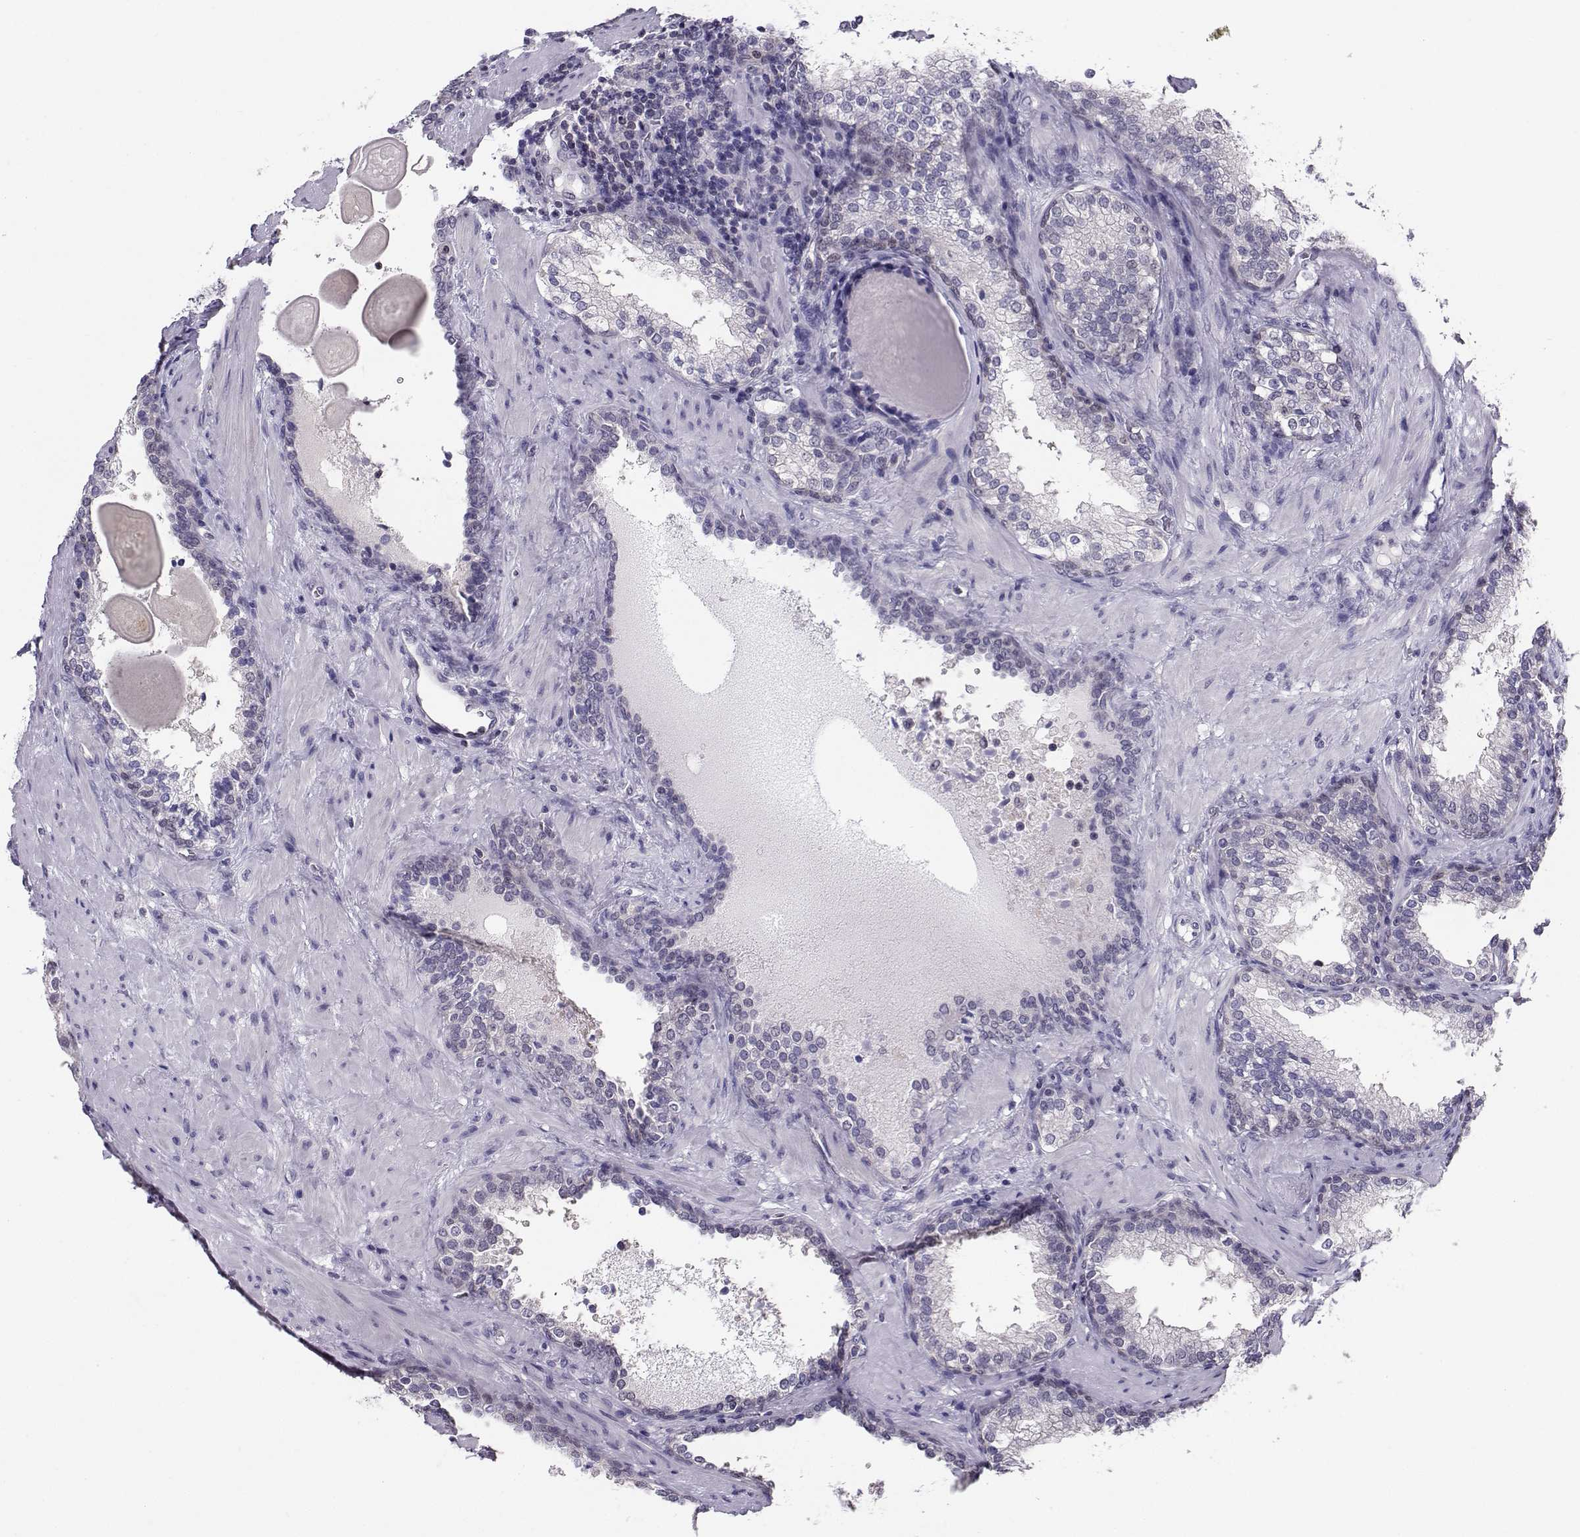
{"staining": {"intensity": "negative", "quantity": "none", "location": "none"}, "tissue": "prostate cancer", "cell_type": "Tumor cells", "image_type": "cancer", "snomed": [{"axis": "morphology", "description": "Adenocarcinoma, Low grade"}, {"axis": "topography", "description": "Prostate"}], "caption": "Image shows no significant protein expression in tumor cells of prostate cancer (adenocarcinoma (low-grade)). (DAB (3,3'-diaminobenzidine) immunohistochemistry (IHC) with hematoxylin counter stain).", "gene": "PGK1", "patient": {"sex": "male", "age": 60}}